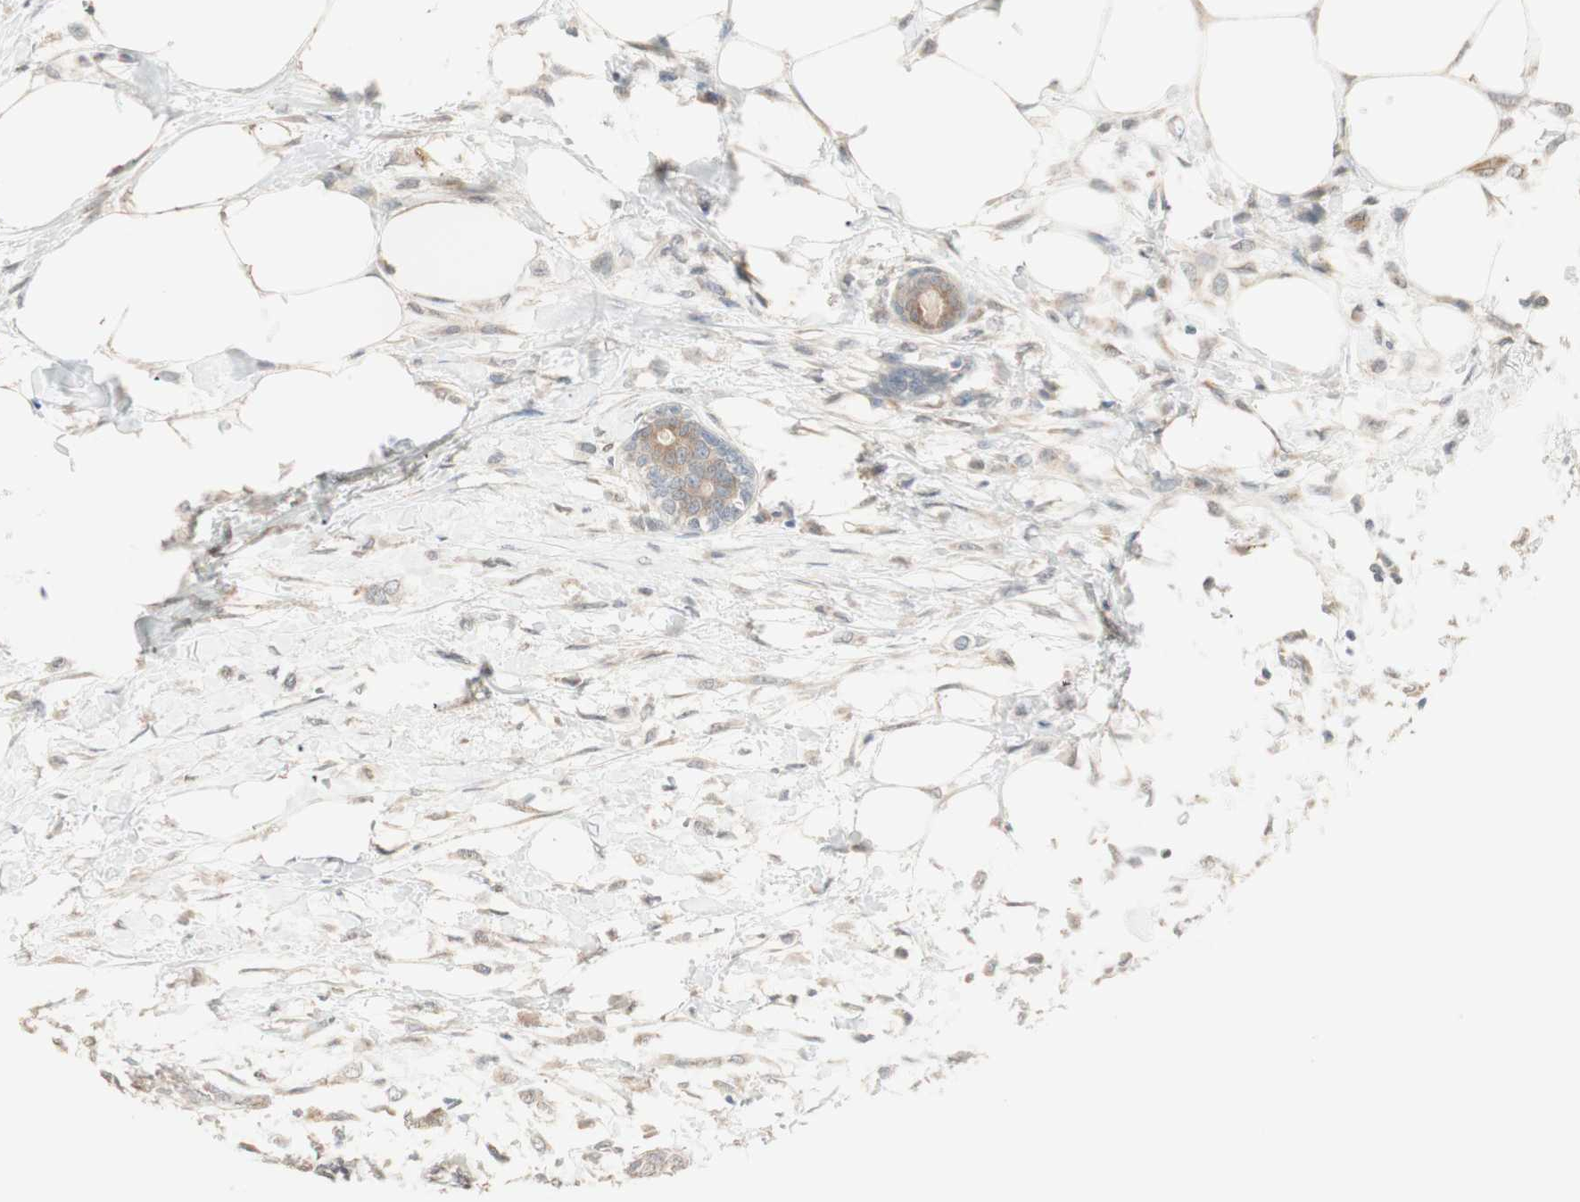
{"staining": {"intensity": "weak", "quantity": ">75%", "location": "cytoplasmic/membranous"}, "tissue": "breast cancer", "cell_type": "Tumor cells", "image_type": "cancer", "snomed": [{"axis": "morphology", "description": "Lobular carcinoma, in situ"}, {"axis": "morphology", "description": "Lobular carcinoma"}, {"axis": "topography", "description": "Breast"}], "caption": "A low amount of weak cytoplasmic/membranous positivity is appreciated in about >75% of tumor cells in breast lobular carcinoma in situ tissue. Immunohistochemistry stains the protein of interest in brown and the nuclei are stained blue.", "gene": "TASOR", "patient": {"sex": "female", "age": 41}}